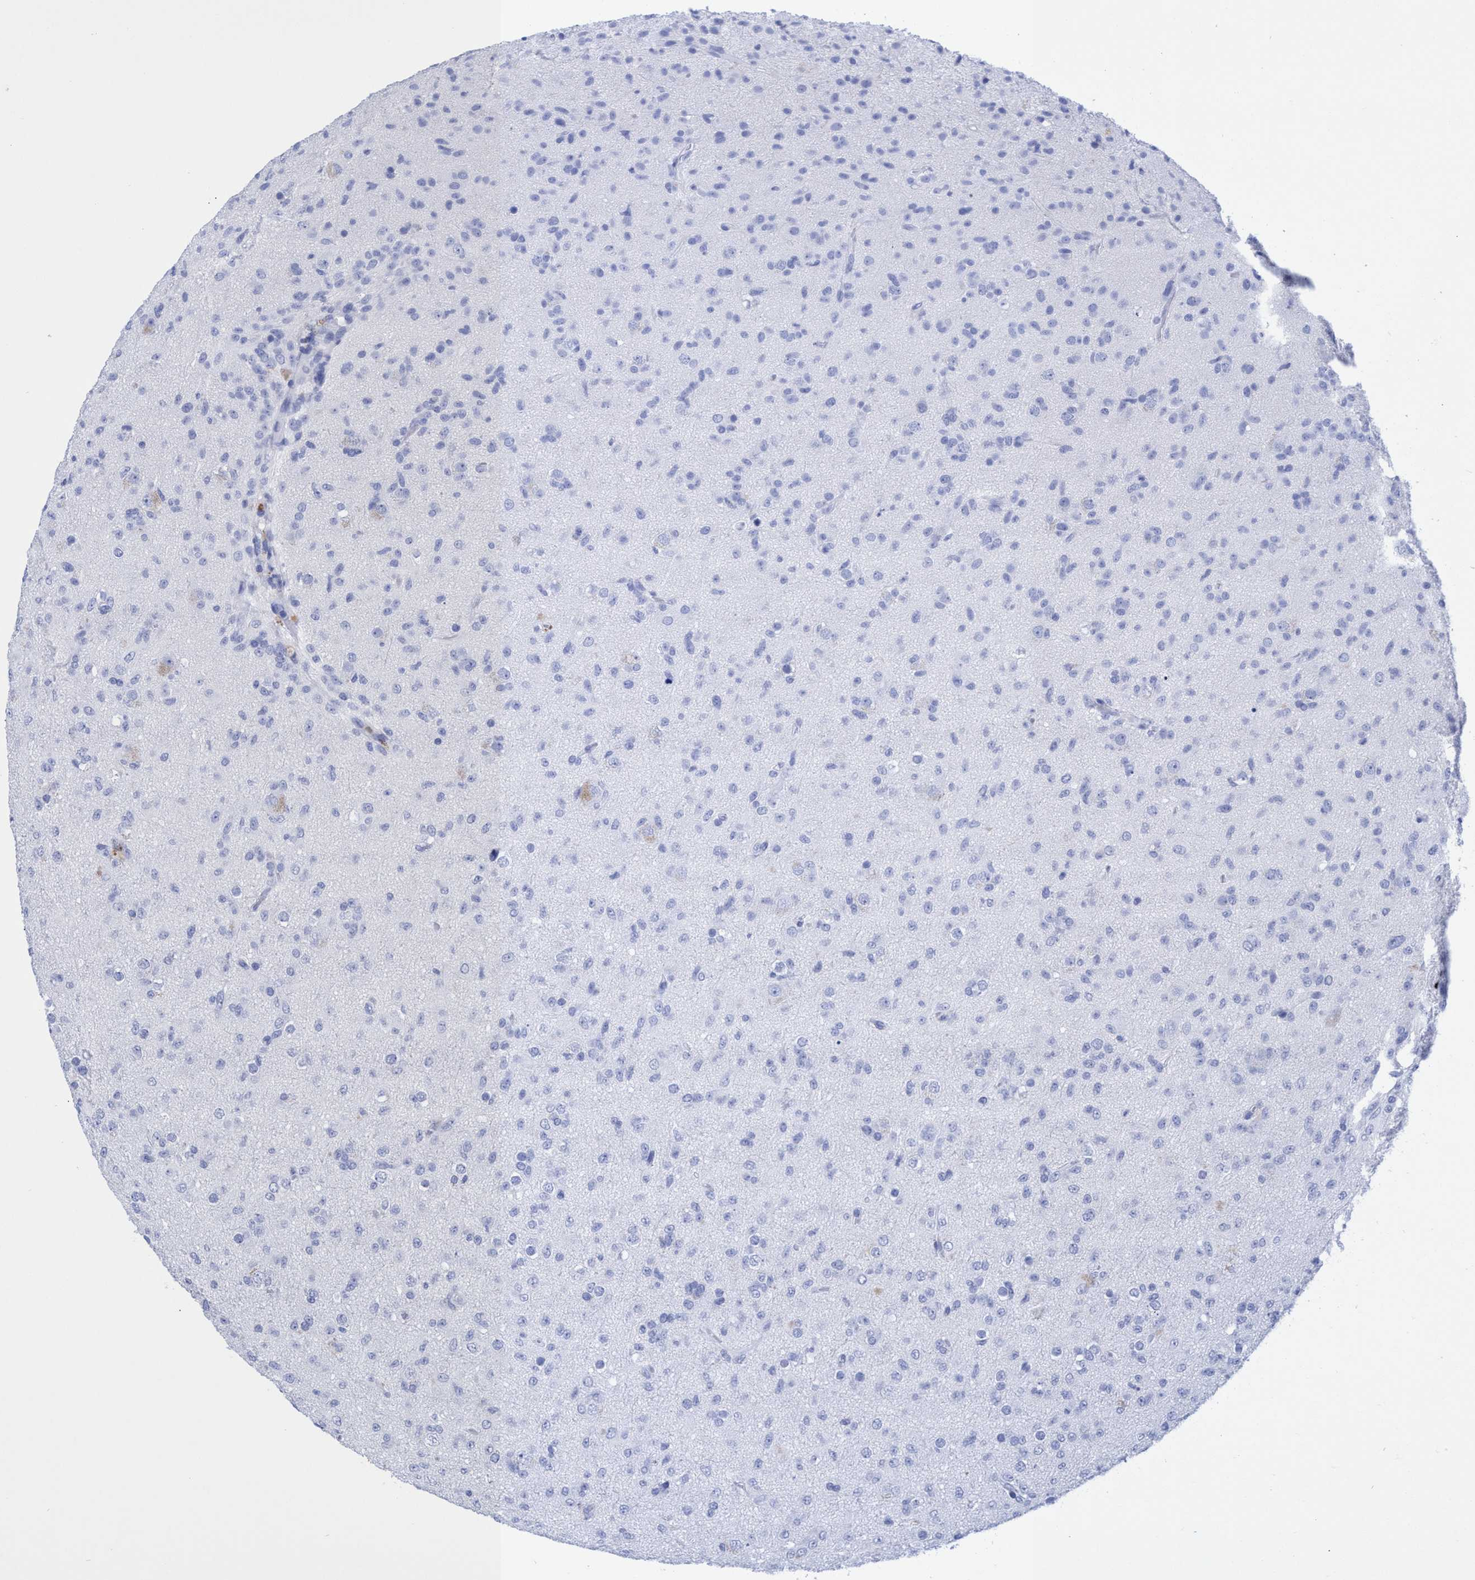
{"staining": {"intensity": "negative", "quantity": "none", "location": "none"}, "tissue": "glioma", "cell_type": "Tumor cells", "image_type": "cancer", "snomed": [{"axis": "morphology", "description": "Glioma, malignant, Low grade"}, {"axis": "topography", "description": "Brain"}], "caption": "Immunohistochemical staining of glioma displays no significant positivity in tumor cells.", "gene": "INSL6", "patient": {"sex": "male", "age": 65}}